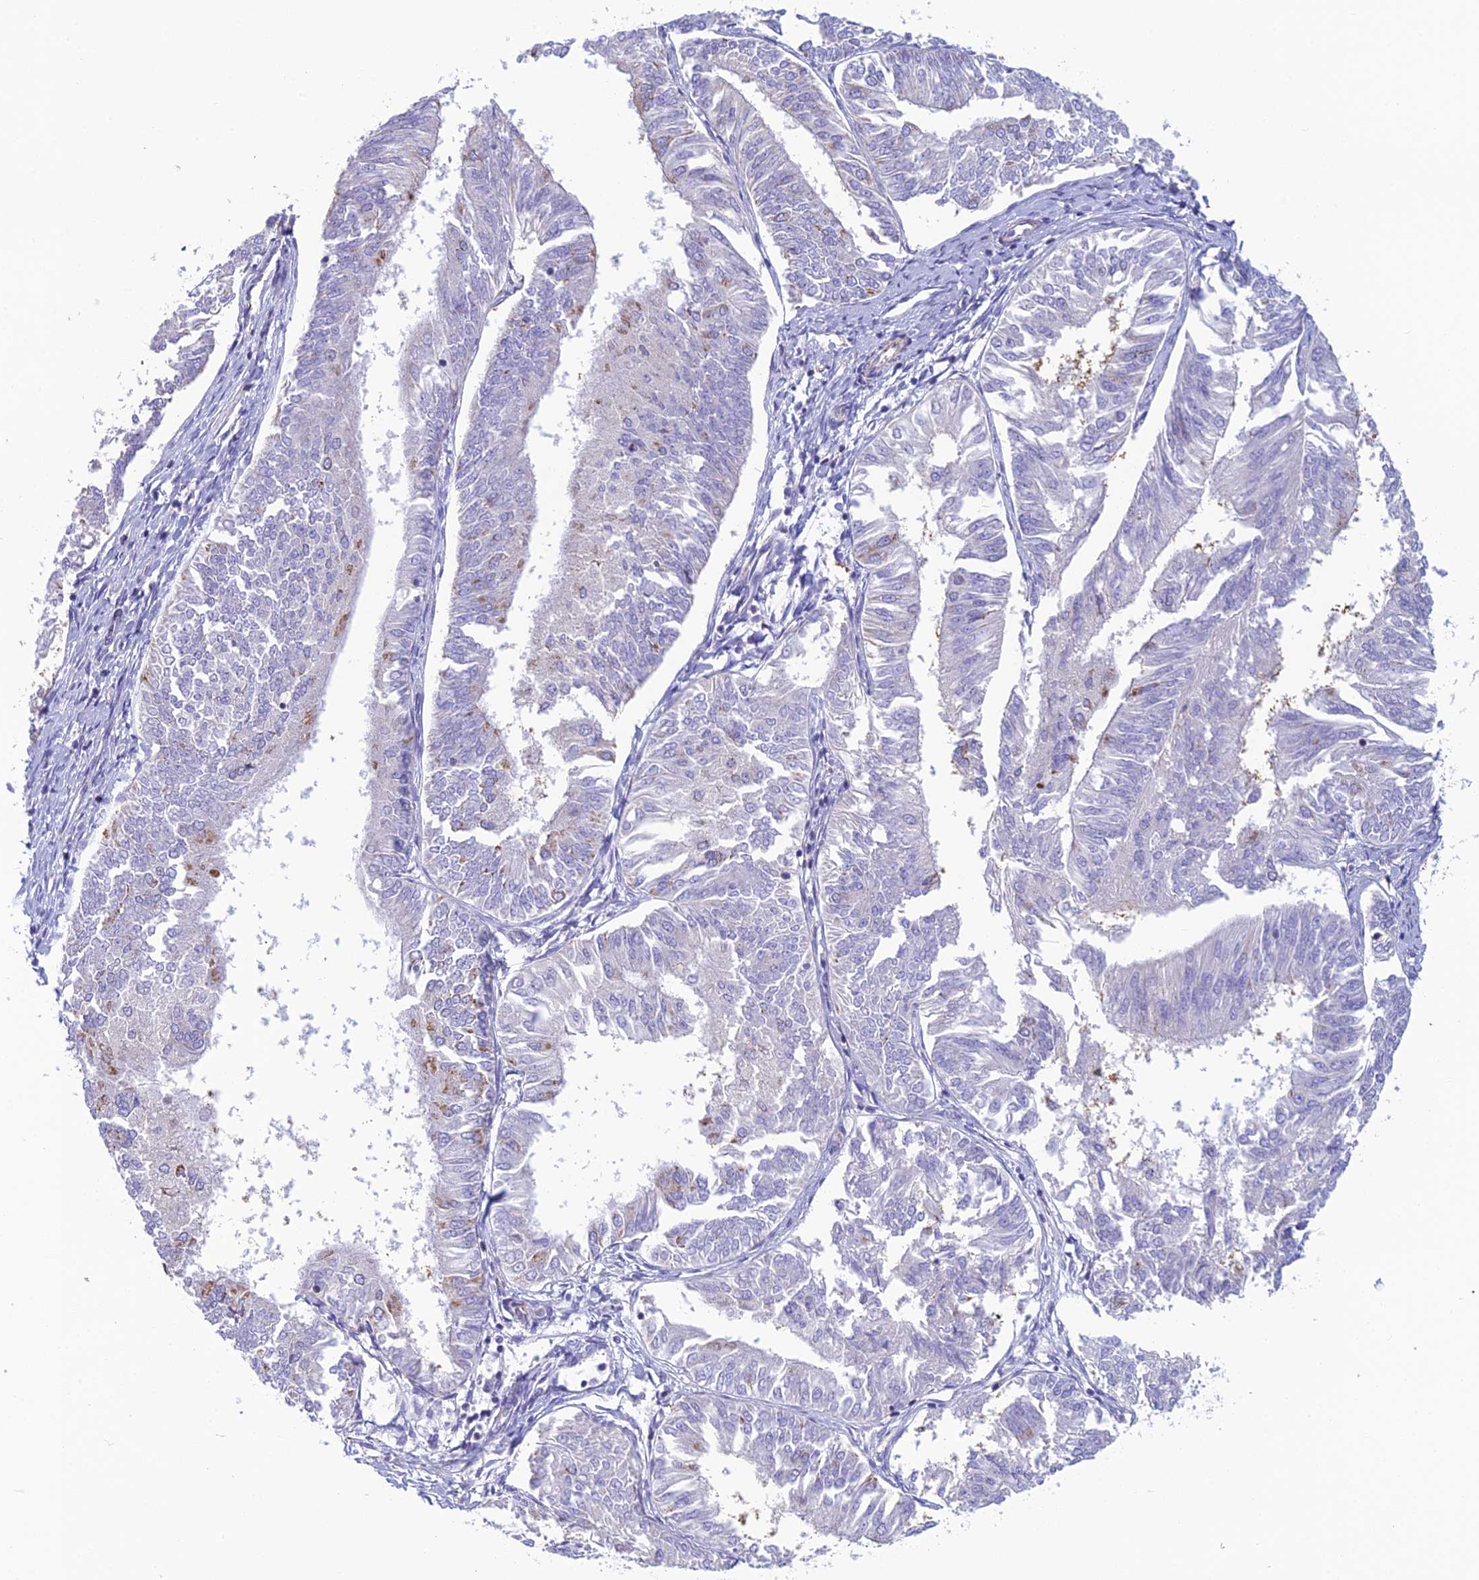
{"staining": {"intensity": "negative", "quantity": "none", "location": "none"}, "tissue": "endometrial cancer", "cell_type": "Tumor cells", "image_type": "cancer", "snomed": [{"axis": "morphology", "description": "Adenocarcinoma, NOS"}, {"axis": "topography", "description": "Endometrium"}], "caption": "A histopathology image of human endometrial cancer is negative for staining in tumor cells.", "gene": "POMGNT1", "patient": {"sex": "female", "age": 58}}